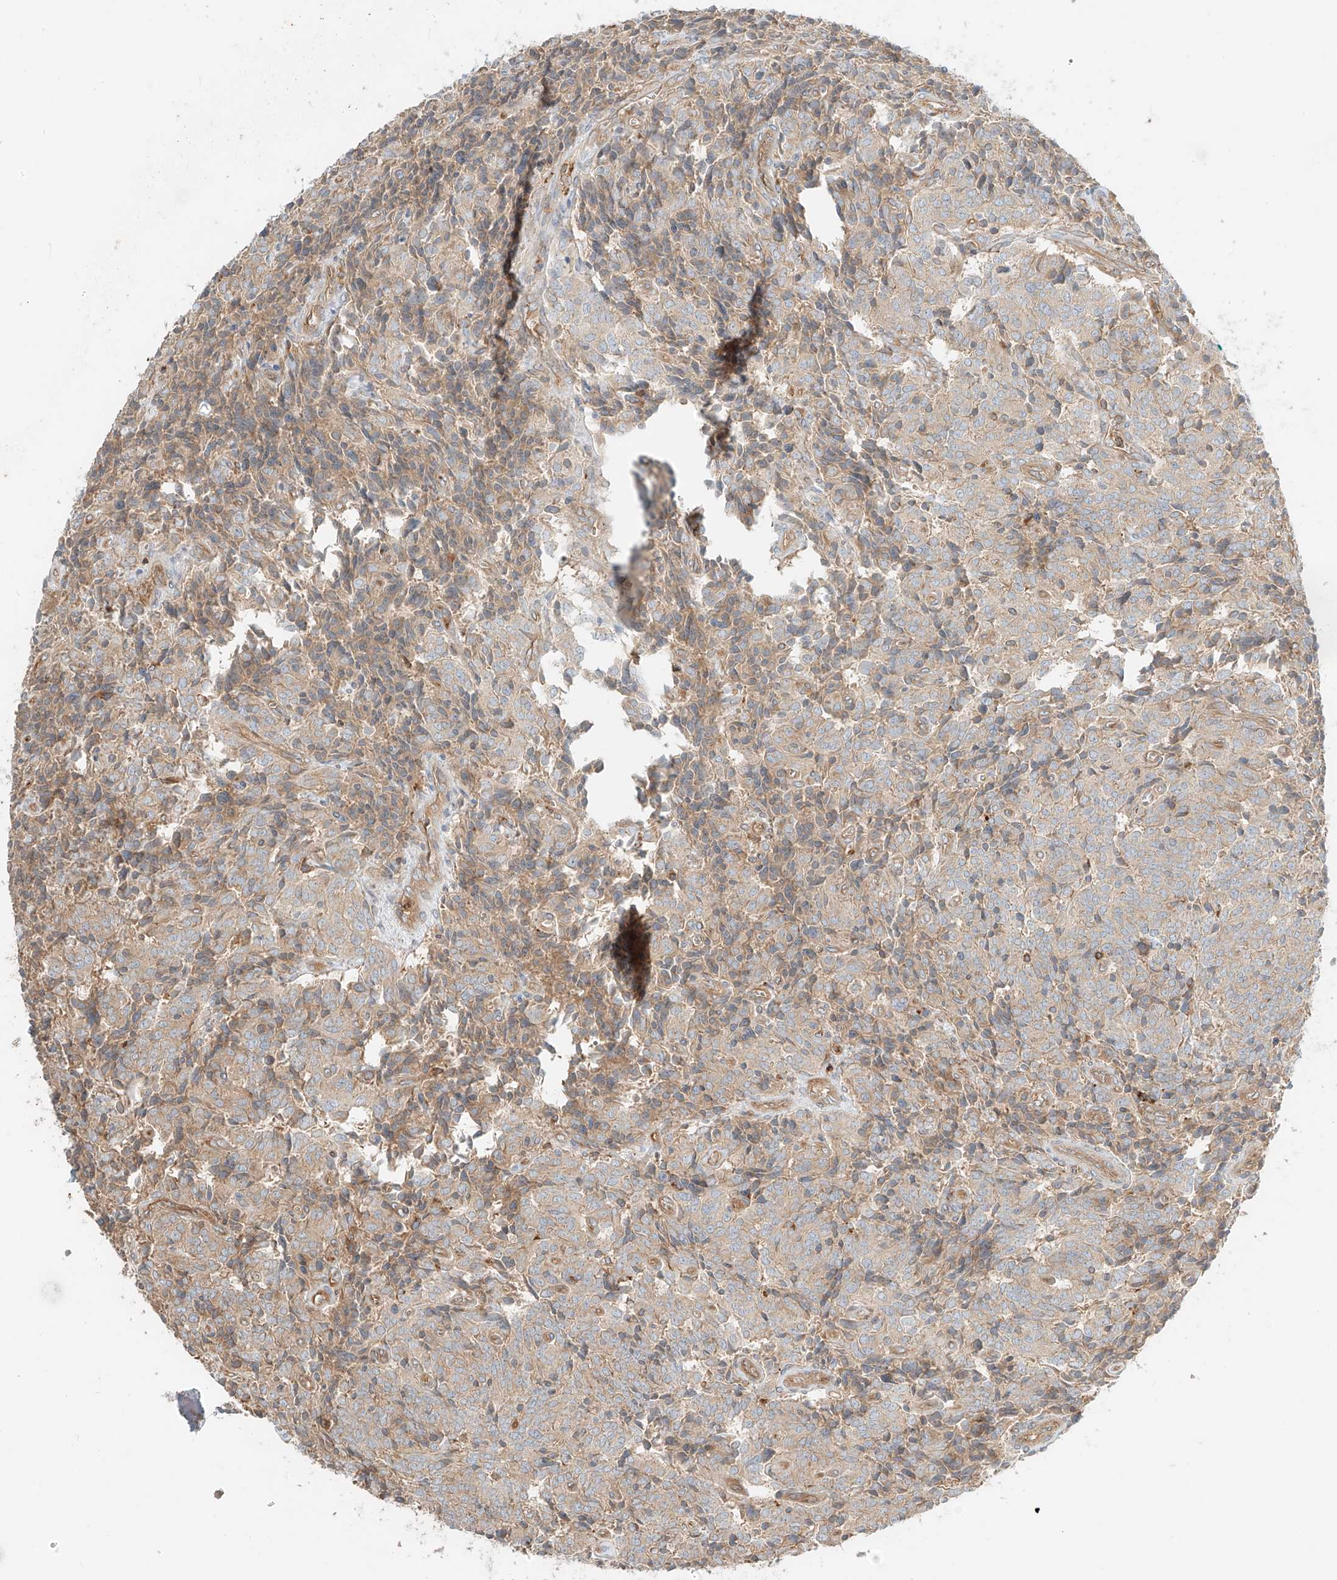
{"staining": {"intensity": "weak", "quantity": ">75%", "location": "cytoplasmic/membranous"}, "tissue": "carcinoid", "cell_type": "Tumor cells", "image_type": "cancer", "snomed": [{"axis": "morphology", "description": "Carcinoid, malignant, NOS"}, {"axis": "topography", "description": "Lung"}], "caption": "Carcinoid (malignant) stained with IHC exhibits weak cytoplasmic/membranous staining in approximately >75% of tumor cells.", "gene": "CCDC115", "patient": {"sex": "female", "age": 46}}